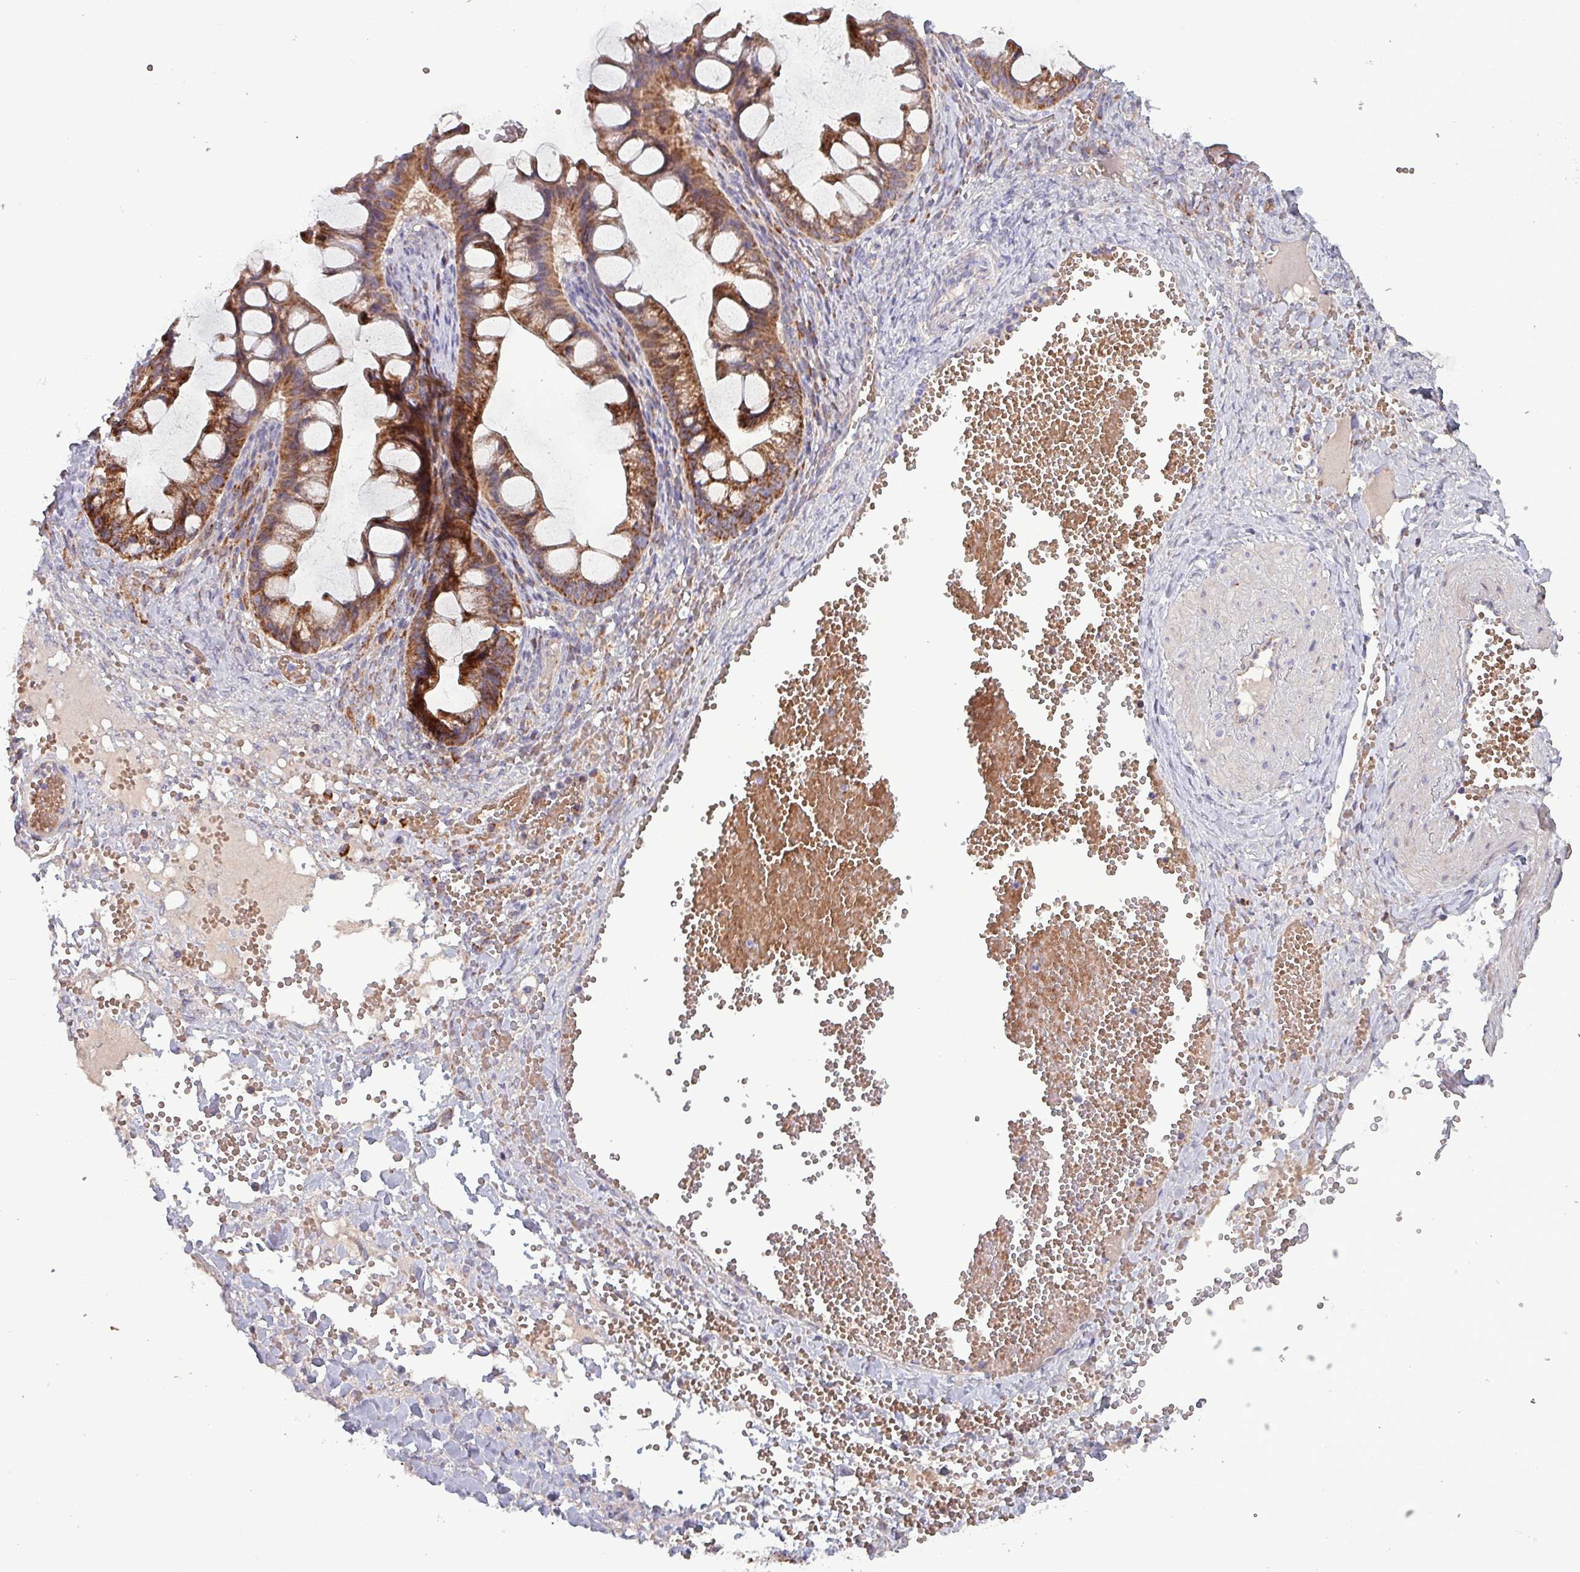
{"staining": {"intensity": "strong", "quantity": ">75%", "location": "cytoplasmic/membranous"}, "tissue": "ovarian cancer", "cell_type": "Tumor cells", "image_type": "cancer", "snomed": [{"axis": "morphology", "description": "Cystadenocarcinoma, mucinous, NOS"}, {"axis": "topography", "description": "Ovary"}], "caption": "Tumor cells display strong cytoplasmic/membranous positivity in approximately >75% of cells in ovarian cancer (mucinous cystadenocarcinoma).", "gene": "ZNF322", "patient": {"sex": "female", "age": 73}}